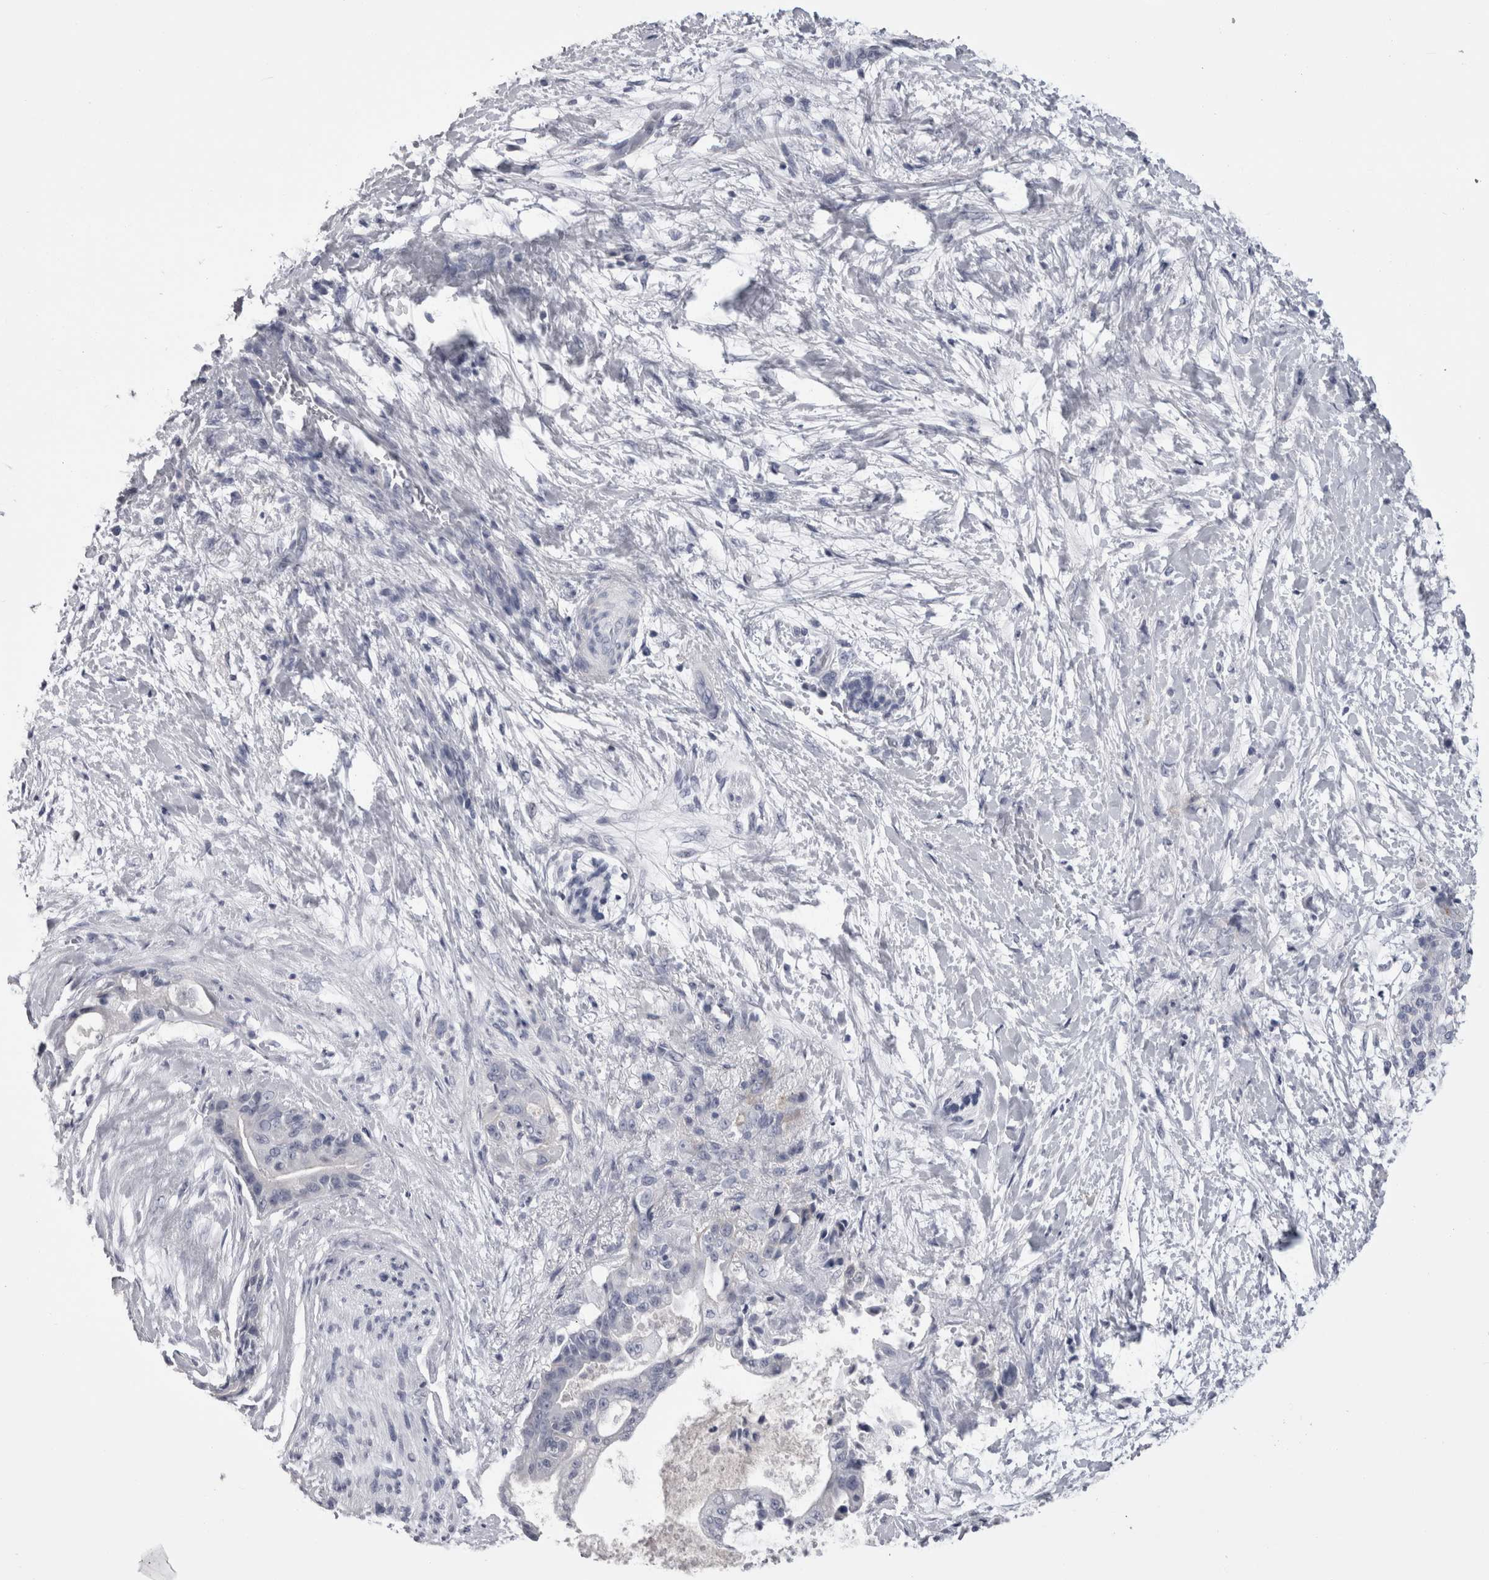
{"staining": {"intensity": "negative", "quantity": "none", "location": "none"}, "tissue": "pancreatic cancer", "cell_type": "Tumor cells", "image_type": "cancer", "snomed": [{"axis": "morphology", "description": "Adenocarcinoma, NOS"}, {"axis": "topography", "description": "Pancreas"}], "caption": "This is a histopathology image of IHC staining of pancreatic cancer, which shows no expression in tumor cells.", "gene": "AFMID", "patient": {"sex": "male", "age": 59}}